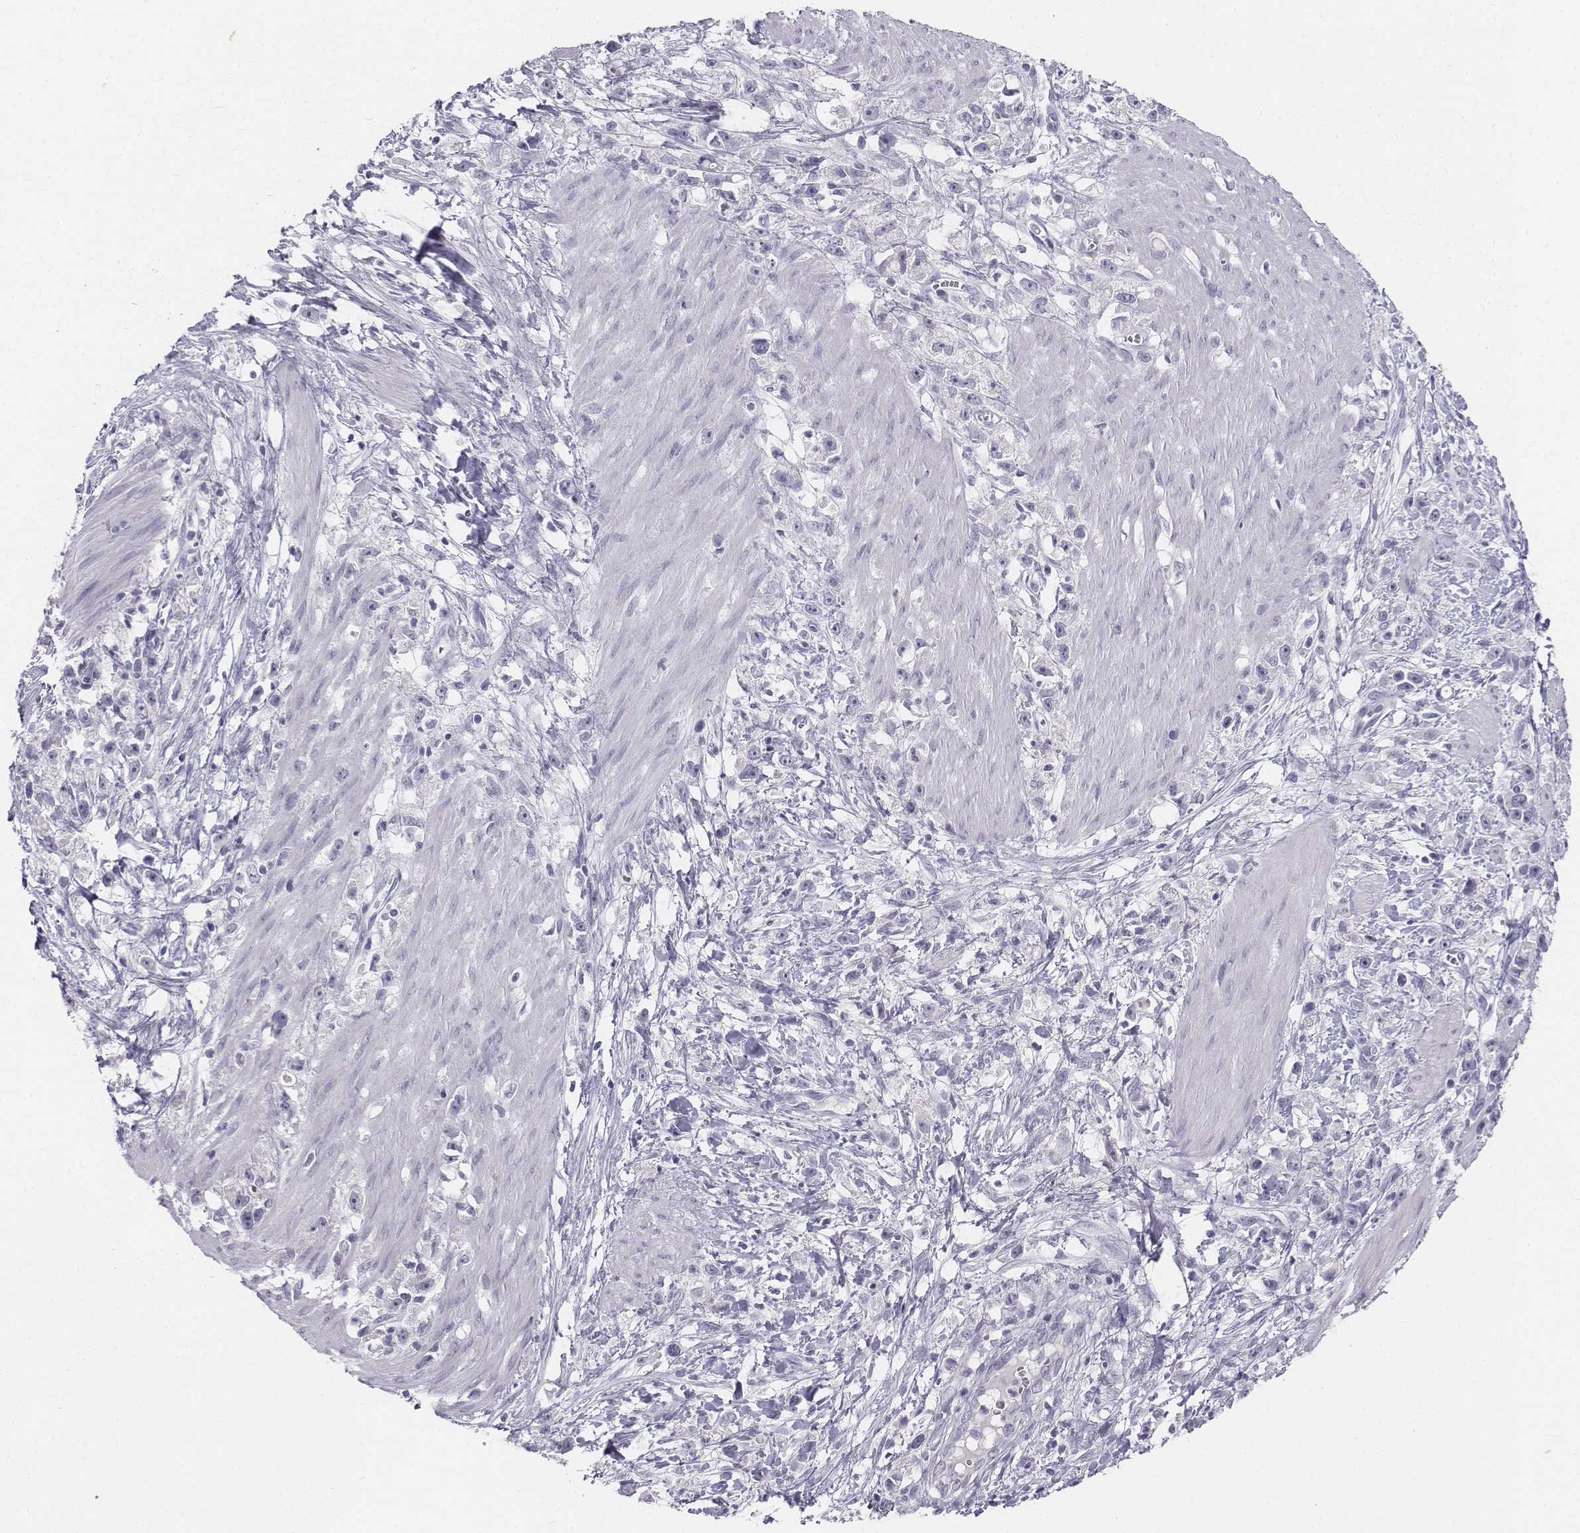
{"staining": {"intensity": "negative", "quantity": "none", "location": "none"}, "tissue": "stomach cancer", "cell_type": "Tumor cells", "image_type": "cancer", "snomed": [{"axis": "morphology", "description": "Adenocarcinoma, NOS"}, {"axis": "topography", "description": "Stomach"}], "caption": "This histopathology image is of stomach cancer (adenocarcinoma) stained with IHC to label a protein in brown with the nuclei are counter-stained blue. There is no staining in tumor cells.", "gene": "TH", "patient": {"sex": "female", "age": 59}}